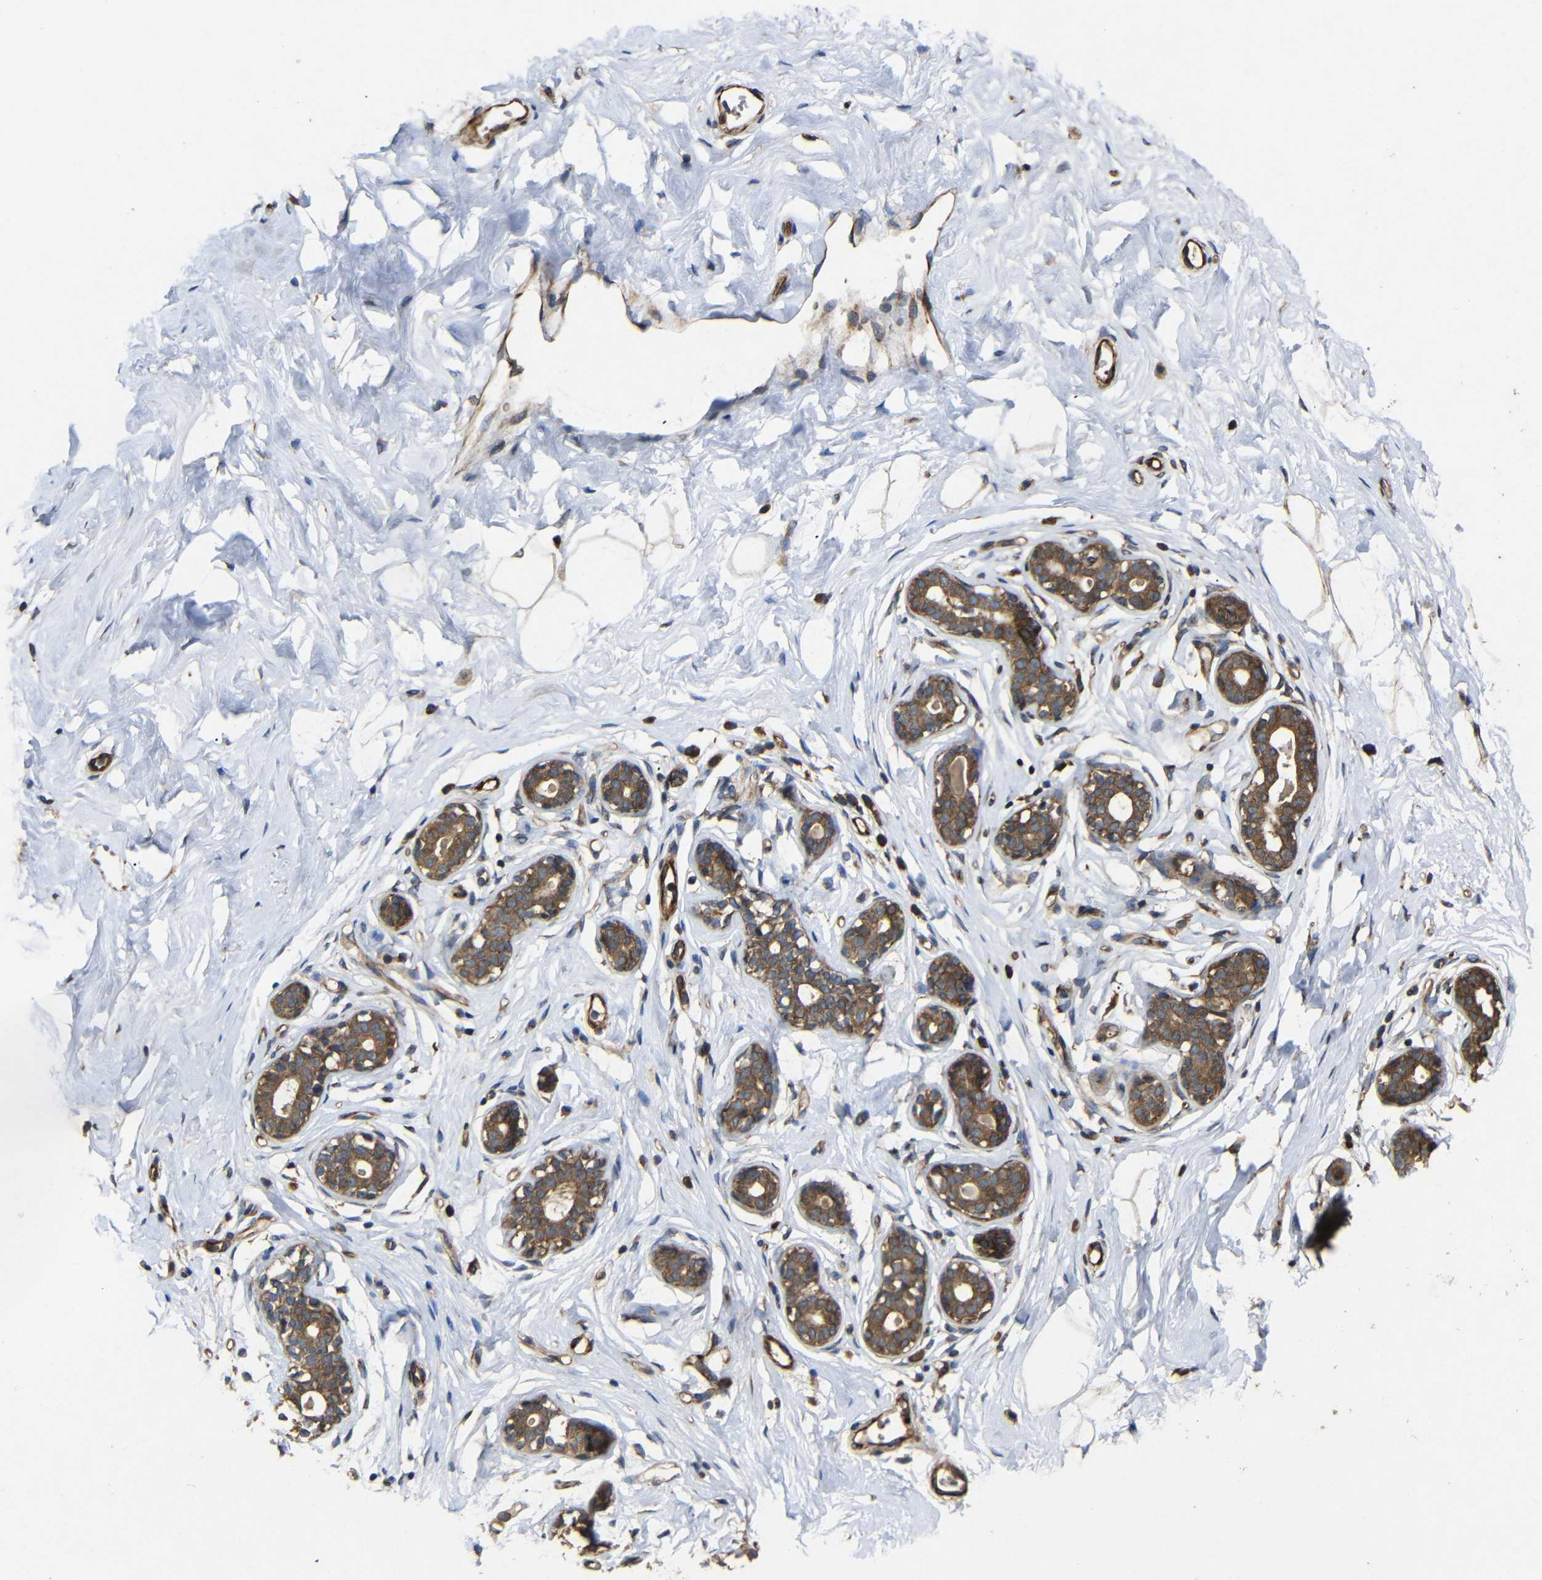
{"staining": {"intensity": "negative", "quantity": "none", "location": "none"}, "tissue": "breast", "cell_type": "Adipocytes", "image_type": "normal", "snomed": [{"axis": "morphology", "description": "Normal tissue, NOS"}, {"axis": "topography", "description": "Breast"}], "caption": "Protein analysis of benign breast exhibits no significant positivity in adipocytes.", "gene": "EIF2S1", "patient": {"sex": "female", "age": 23}}